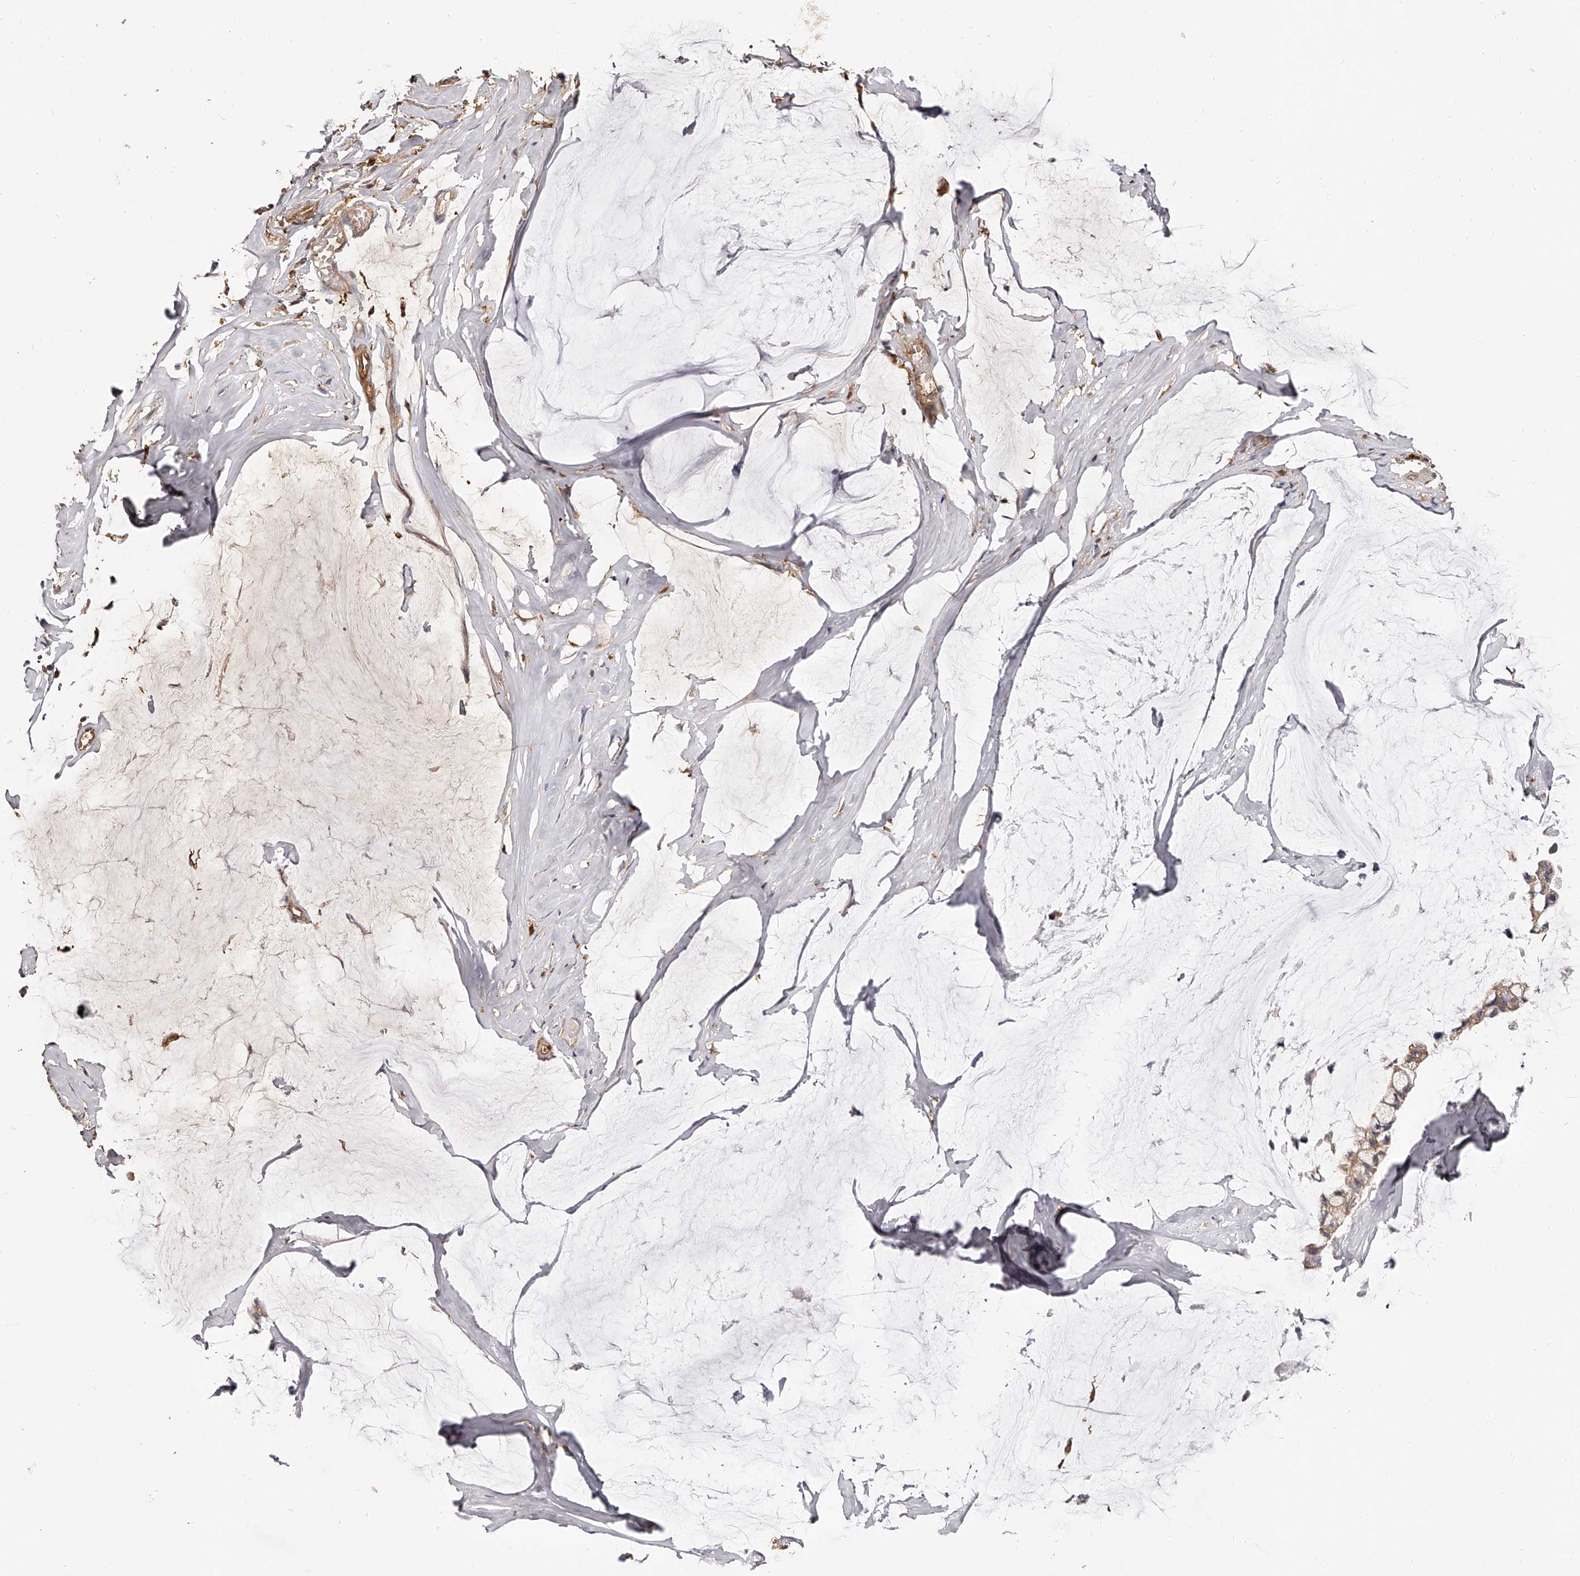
{"staining": {"intensity": "weak", "quantity": ">75%", "location": "cytoplasmic/membranous"}, "tissue": "ovarian cancer", "cell_type": "Tumor cells", "image_type": "cancer", "snomed": [{"axis": "morphology", "description": "Cystadenocarcinoma, mucinous, NOS"}, {"axis": "topography", "description": "Ovary"}], "caption": "Mucinous cystadenocarcinoma (ovarian) tissue demonstrates weak cytoplasmic/membranous positivity in approximately >75% of tumor cells, visualized by immunohistochemistry. Using DAB (3,3'-diaminobenzidine) (brown) and hematoxylin (blue) stains, captured at high magnification using brightfield microscopy.", "gene": "LAP3", "patient": {"sex": "female", "age": 39}}